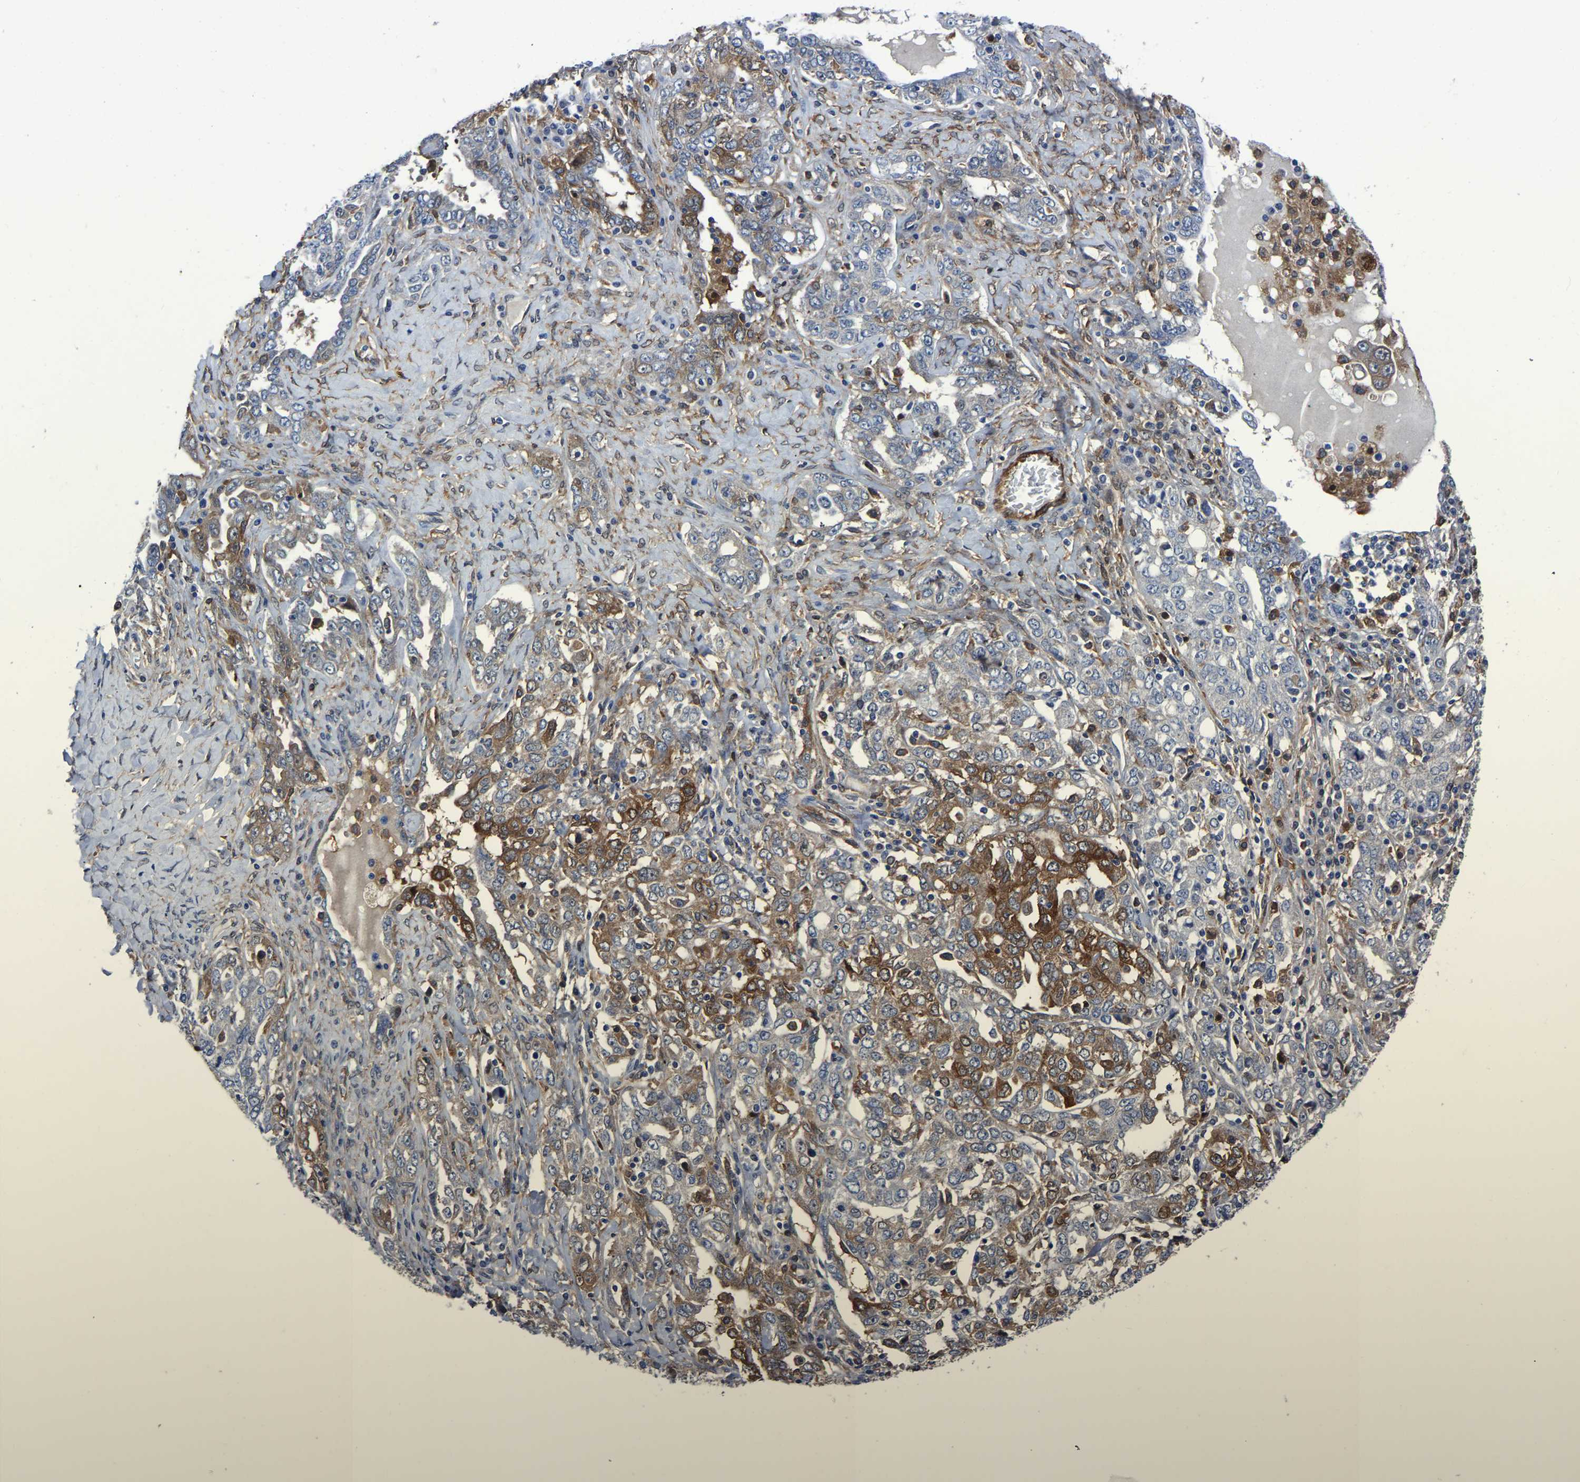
{"staining": {"intensity": "moderate", "quantity": "25%-75%", "location": "cytoplasmic/membranous"}, "tissue": "ovarian cancer", "cell_type": "Tumor cells", "image_type": "cancer", "snomed": [{"axis": "morphology", "description": "Carcinoma, endometroid"}, {"axis": "topography", "description": "Ovary"}], "caption": "Moderate cytoplasmic/membranous staining for a protein is seen in about 25%-75% of tumor cells of ovarian cancer using immunohistochemistry.", "gene": "ATG2B", "patient": {"sex": "female", "age": 62}}